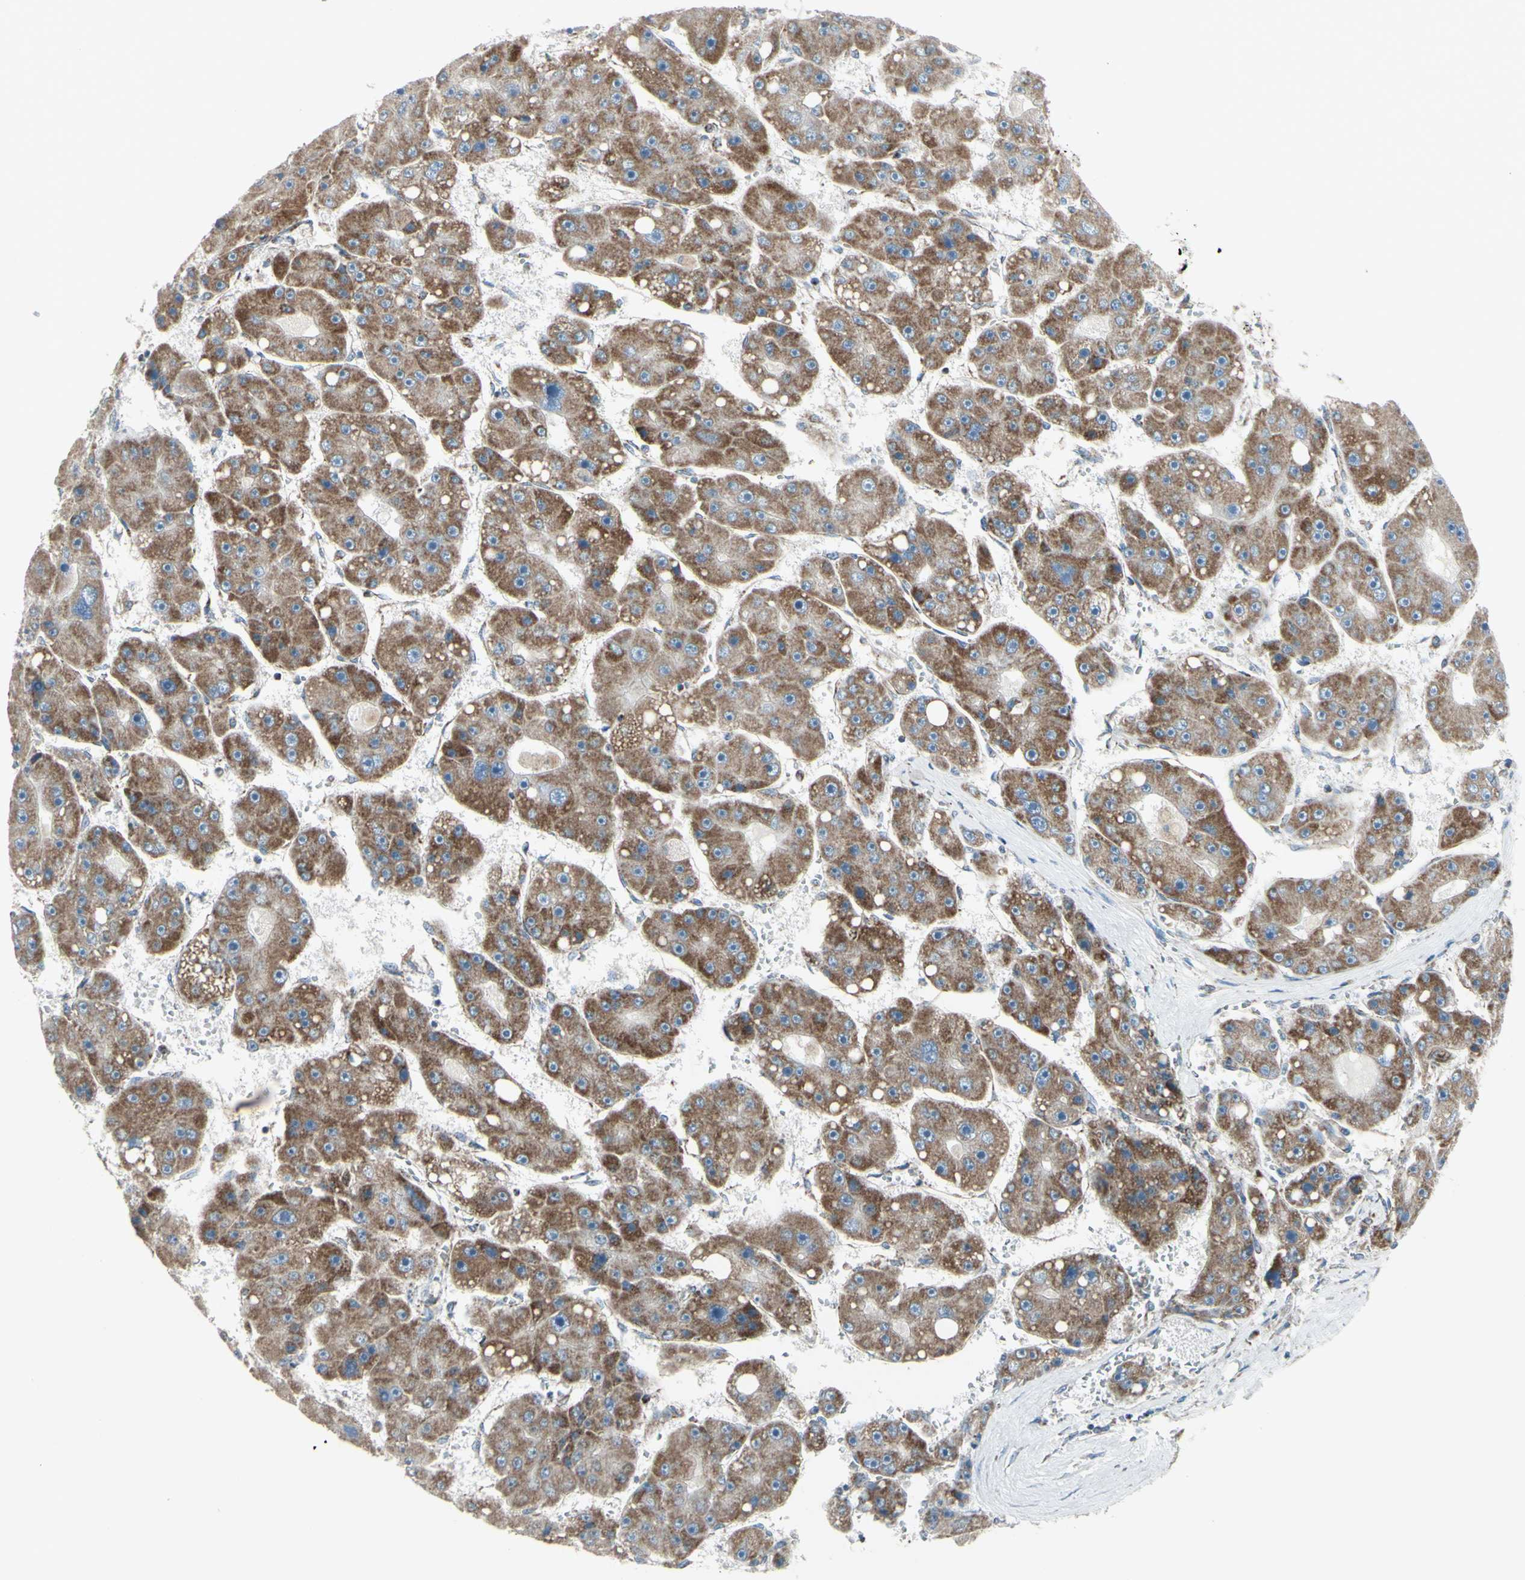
{"staining": {"intensity": "moderate", "quantity": "25%-75%", "location": "cytoplasmic/membranous"}, "tissue": "liver cancer", "cell_type": "Tumor cells", "image_type": "cancer", "snomed": [{"axis": "morphology", "description": "Carcinoma, Hepatocellular, NOS"}, {"axis": "topography", "description": "Liver"}], "caption": "Immunohistochemical staining of human liver cancer demonstrates medium levels of moderate cytoplasmic/membranous protein positivity in approximately 25%-75% of tumor cells.", "gene": "FAM171B", "patient": {"sex": "female", "age": 61}}